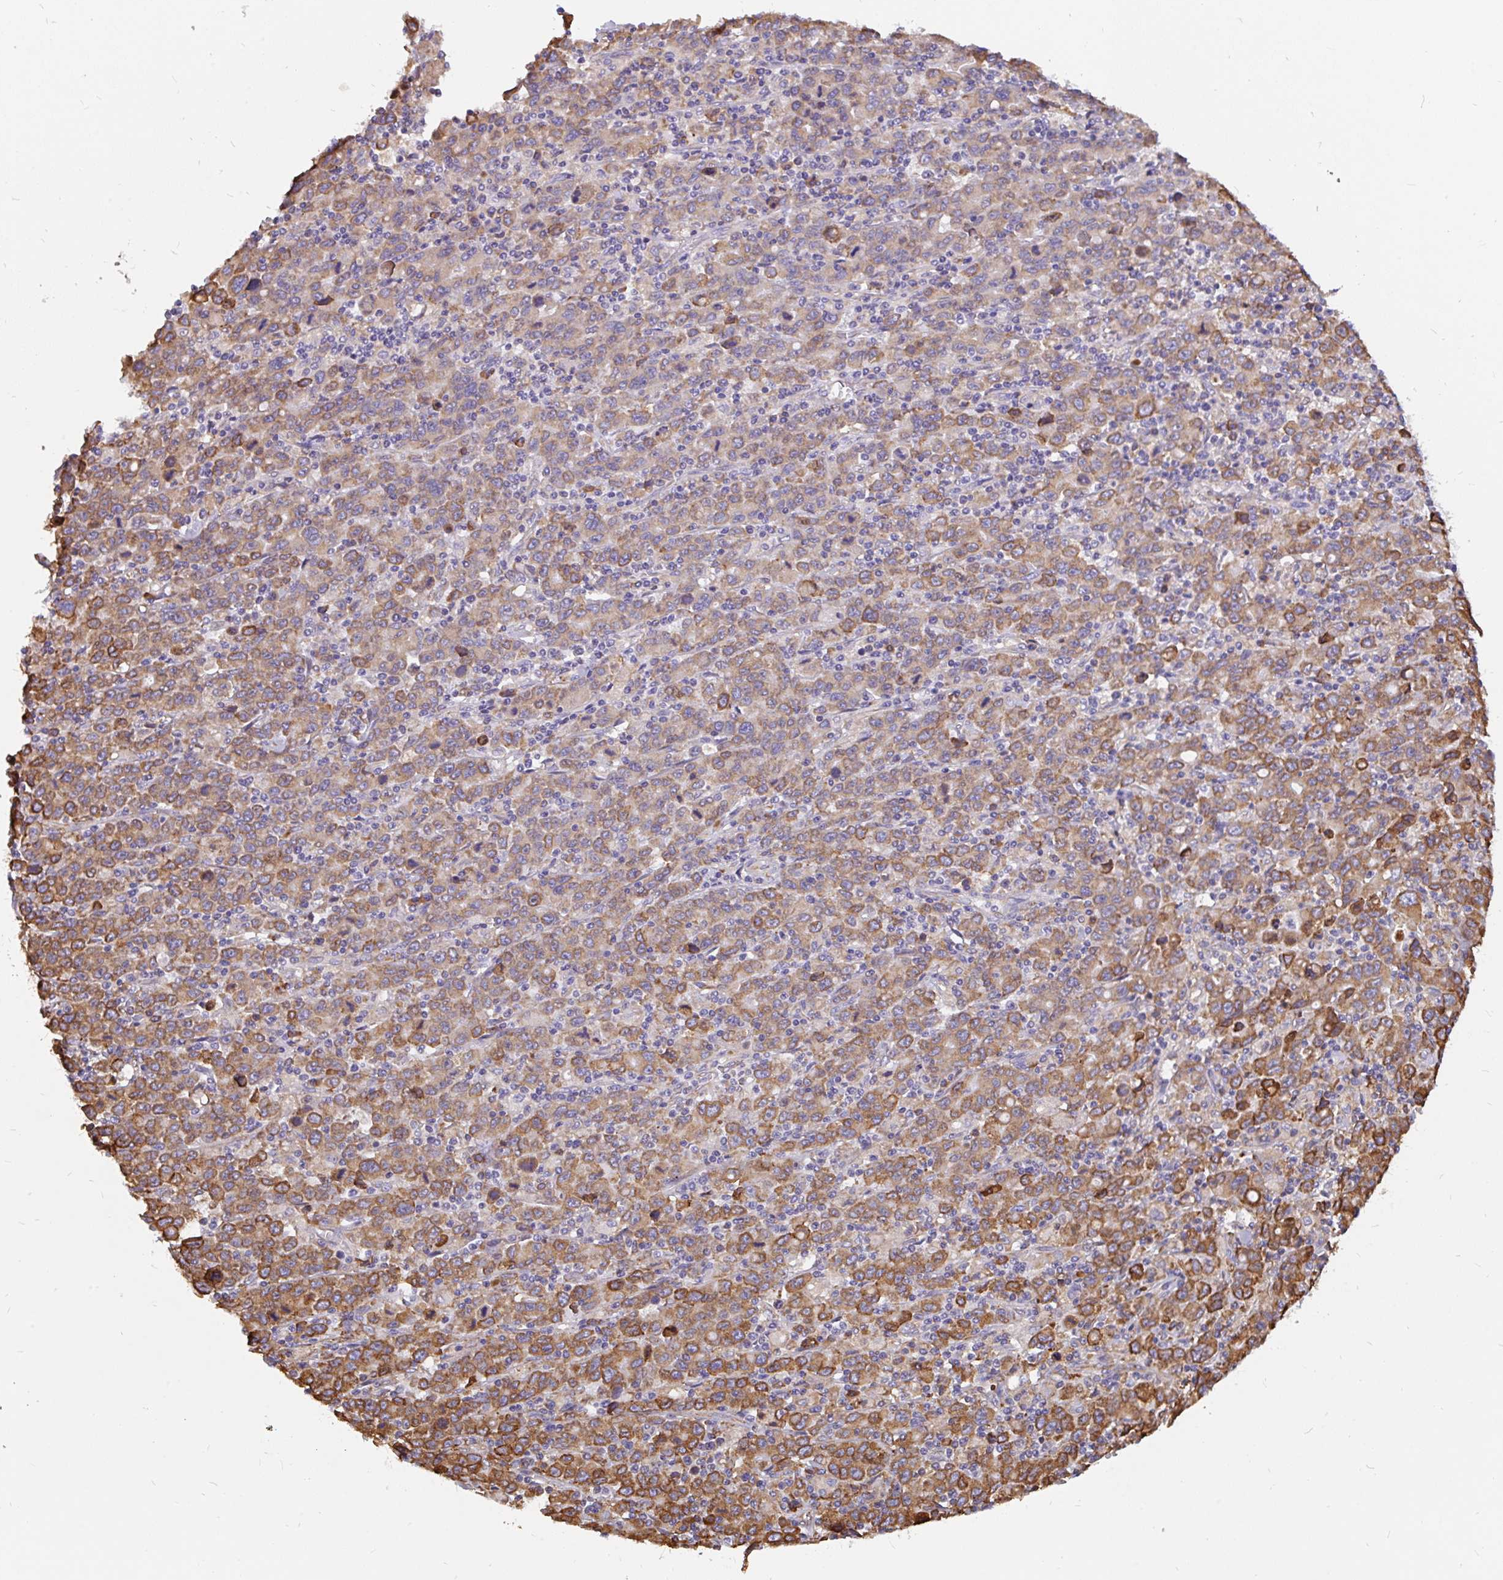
{"staining": {"intensity": "moderate", "quantity": ">75%", "location": "cytoplasmic/membranous"}, "tissue": "stomach cancer", "cell_type": "Tumor cells", "image_type": "cancer", "snomed": [{"axis": "morphology", "description": "Adenocarcinoma, NOS"}, {"axis": "topography", "description": "Stomach, upper"}], "caption": "Immunohistochemical staining of human adenocarcinoma (stomach) shows medium levels of moderate cytoplasmic/membranous protein expression in about >75% of tumor cells.", "gene": "EML5", "patient": {"sex": "male", "age": 69}}